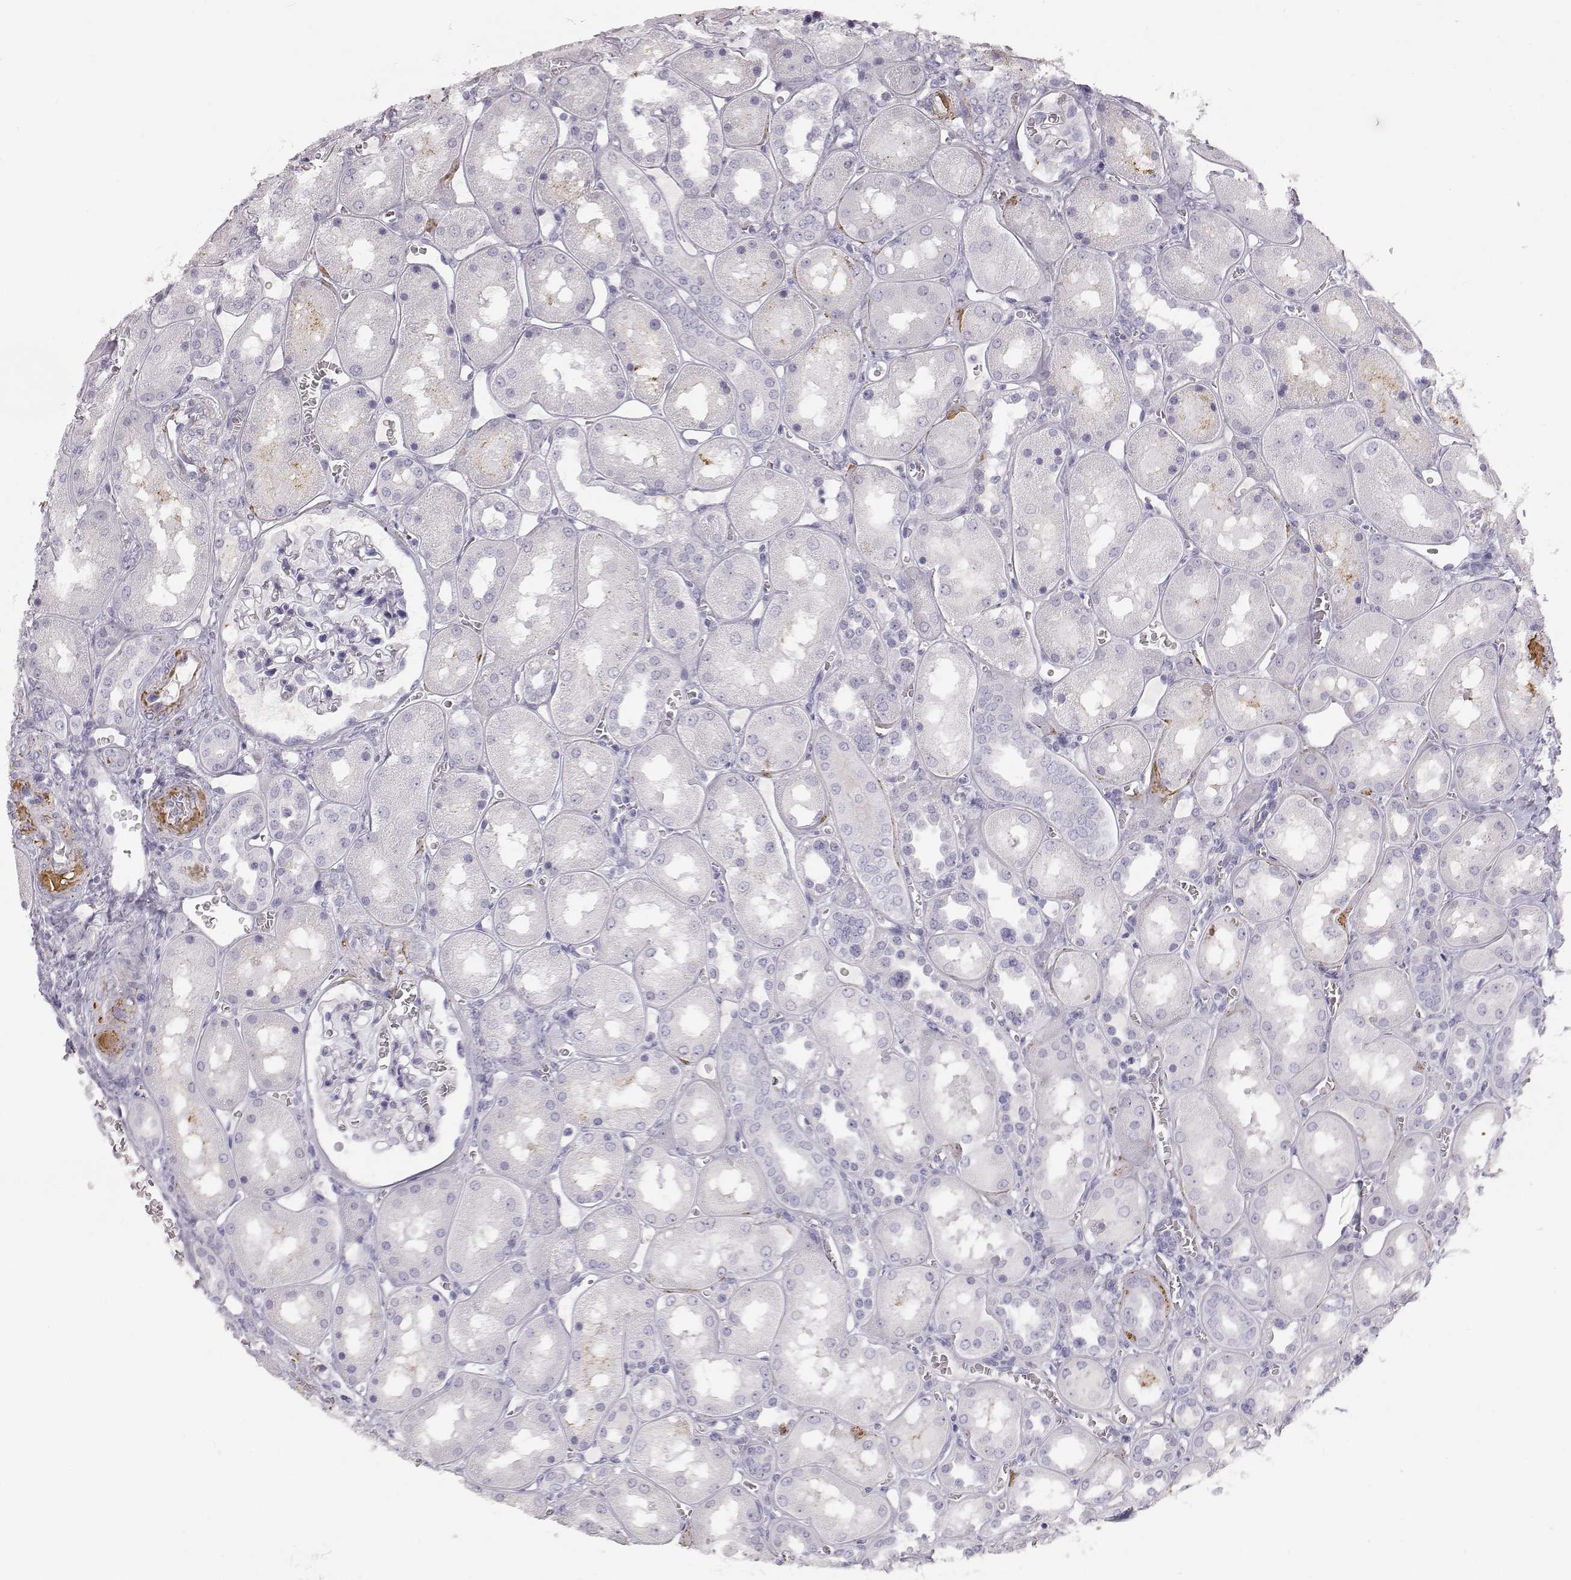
{"staining": {"intensity": "negative", "quantity": "none", "location": "none"}, "tissue": "kidney", "cell_type": "Cells in glomeruli", "image_type": "normal", "snomed": [{"axis": "morphology", "description": "Normal tissue, NOS"}, {"axis": "topography", "description": "Kidney"}], "caption": "Cells in glomeruli are negative for protein expression in benign human kidney. (Brightfield microscopy of DAB immunohistochemistry at high magnification).", "gene": "KRTAP16", "patient": {"sex": "male", "age": 73}}